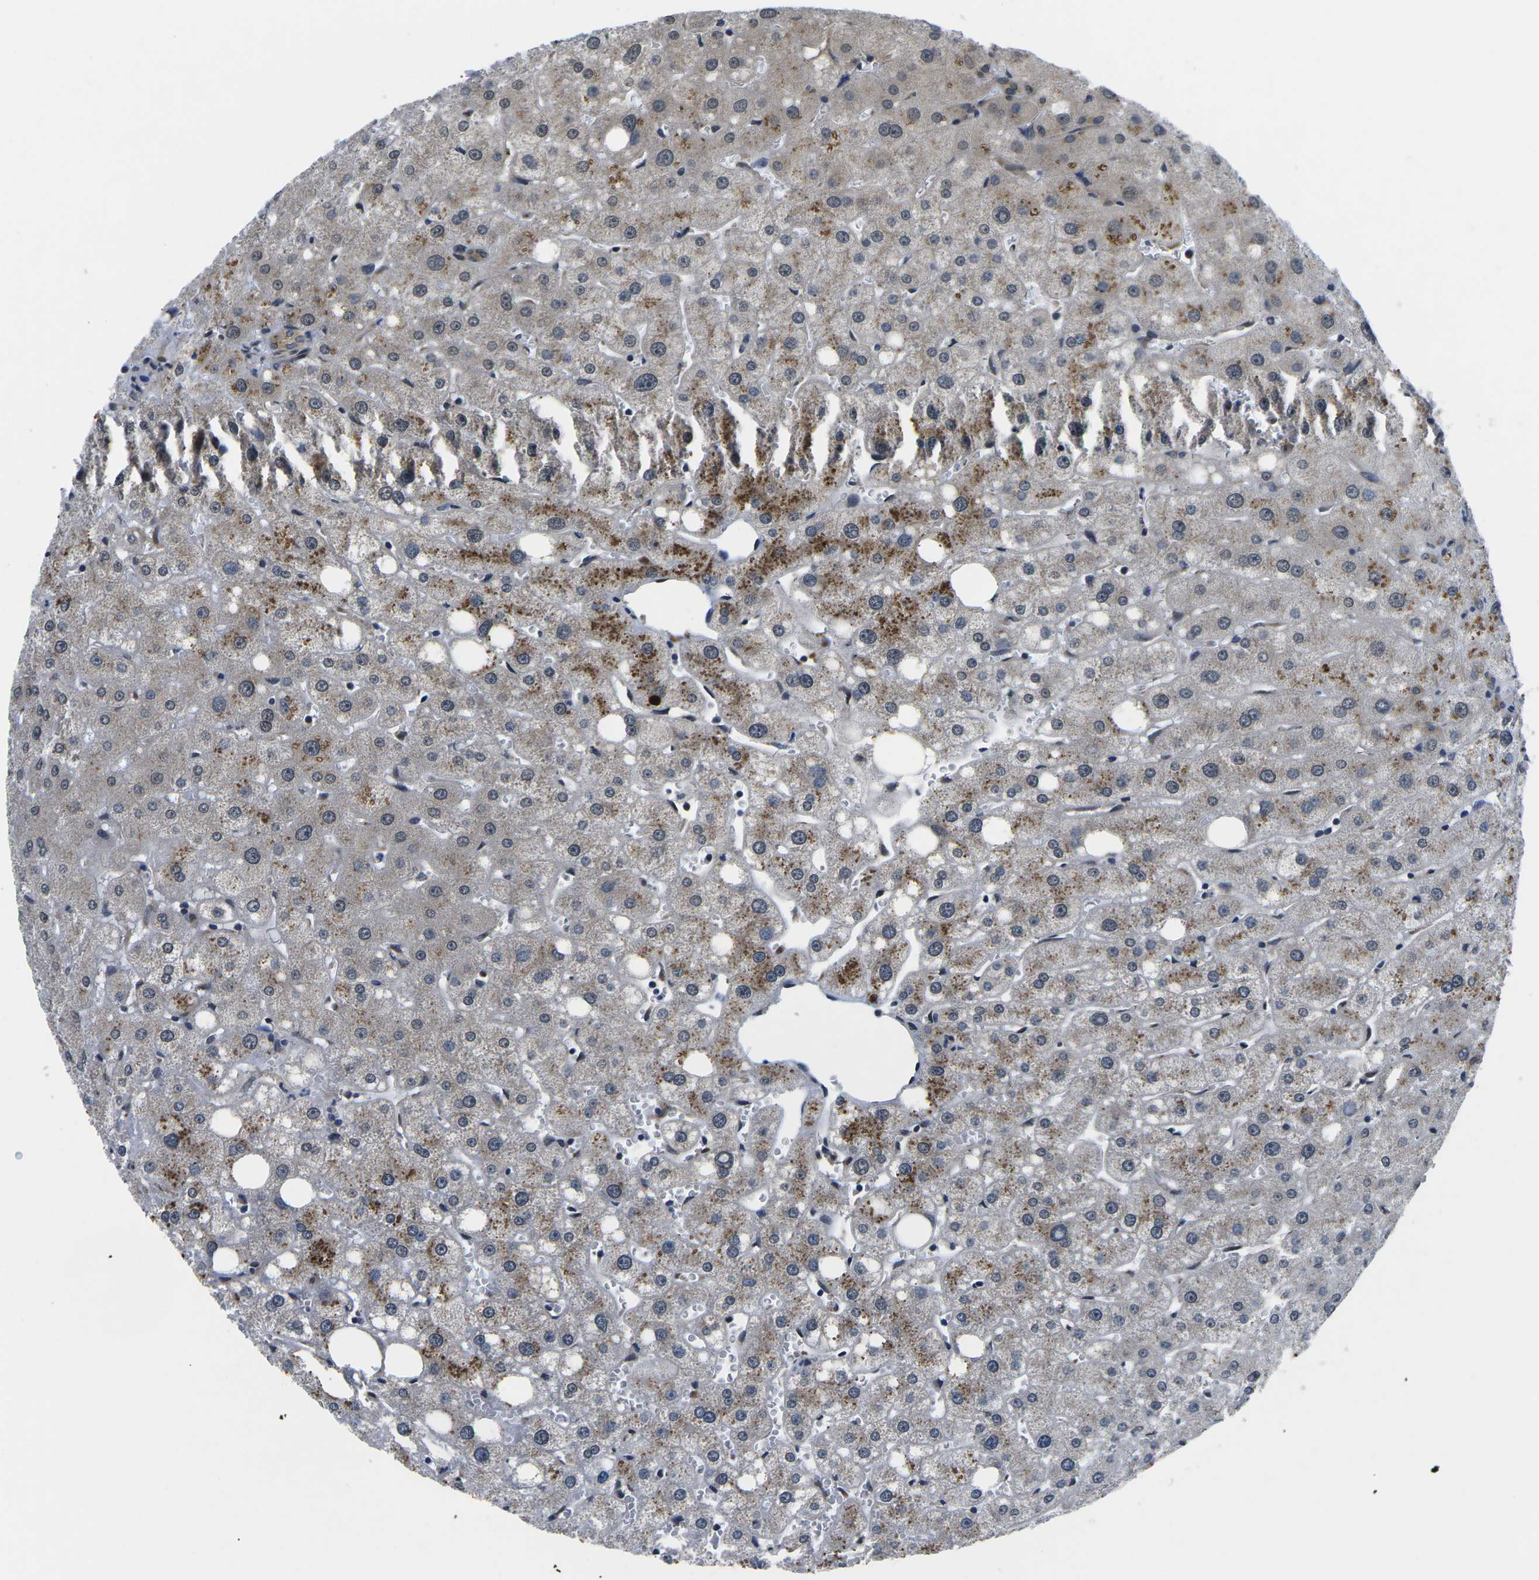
{"staining": {"intensity": "negative", "quantity": "none", "location": "none"}, "tissue": "liver", "cell_type": "Cholangiocytes", "image_type": "normal", "snomed": [{"axis": "morphology", "description": "Normal tissue, NOS"}, {"axis": "topography", "description": "Liver"}], "caption": "The histopathology image exhibits no staining of cholangiocytes in normal liver.", "gene": "SNX10", "patient": {"sex": "male", "age": 73}}